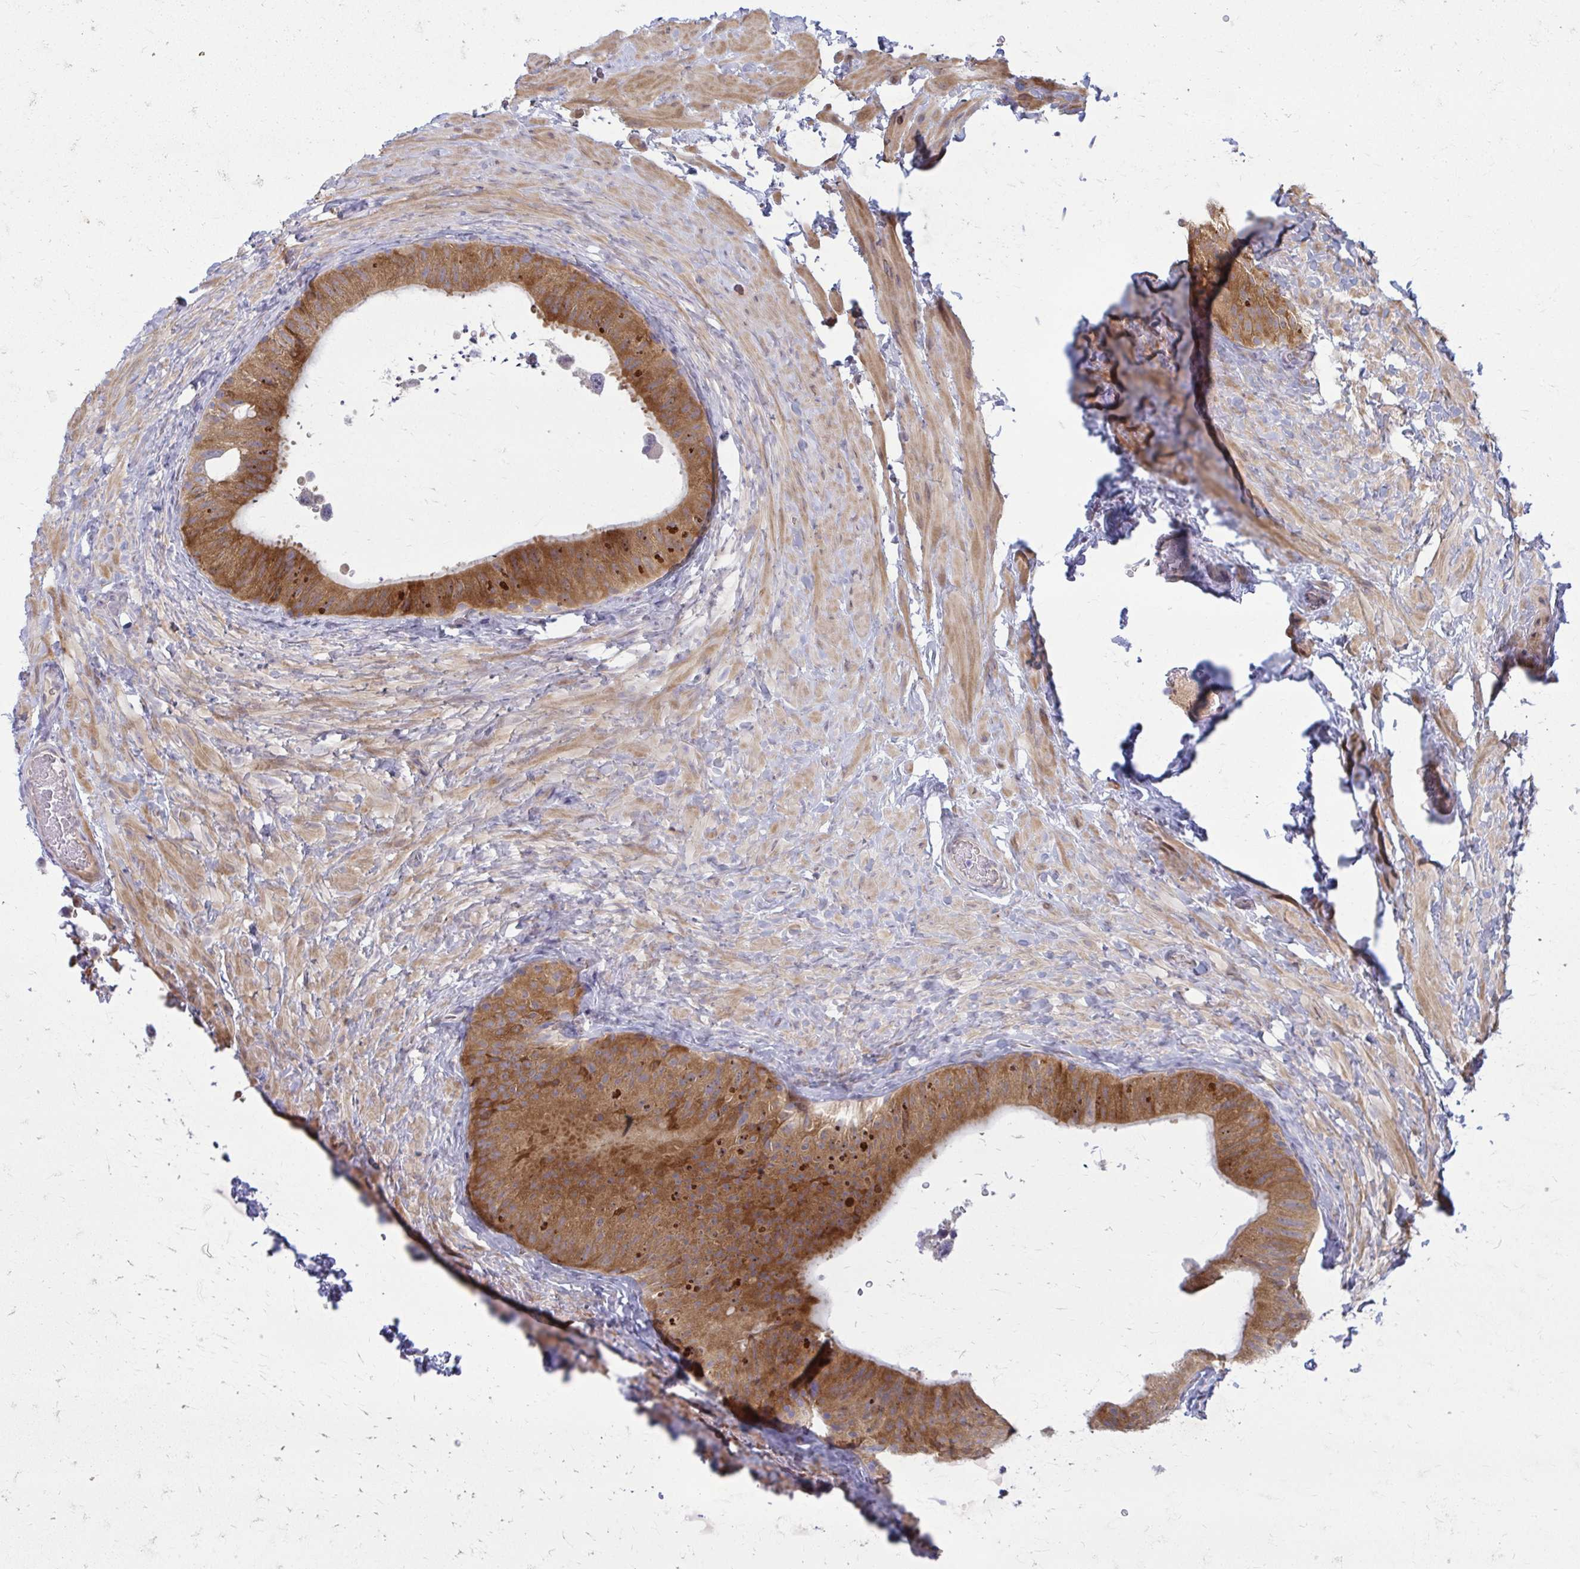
{"staining": {"intensity": "strong", "quantity": ">75%", "location": "cytoplasmic/membranous"}, "tissue": "epididymis", "cell_type": "Glandular cells", "image_type": "normal", "snomed": [{"axis": "morphology", "description": "Normal tissue, NOS"}, {"axis": "topography", "description": "Epididymis, spermatic cord, NOS"}, {"axis": "topography", "description": "Epididymis"}], "caption": "The image shows immunohistochemical staining of normal epididymis. There is strong cytoplasmic/membranous staining is appreciated in approximately >75% of glandular cells.", "gene": "CEMP1", "patient": {"sex": "male", "age": 31}}